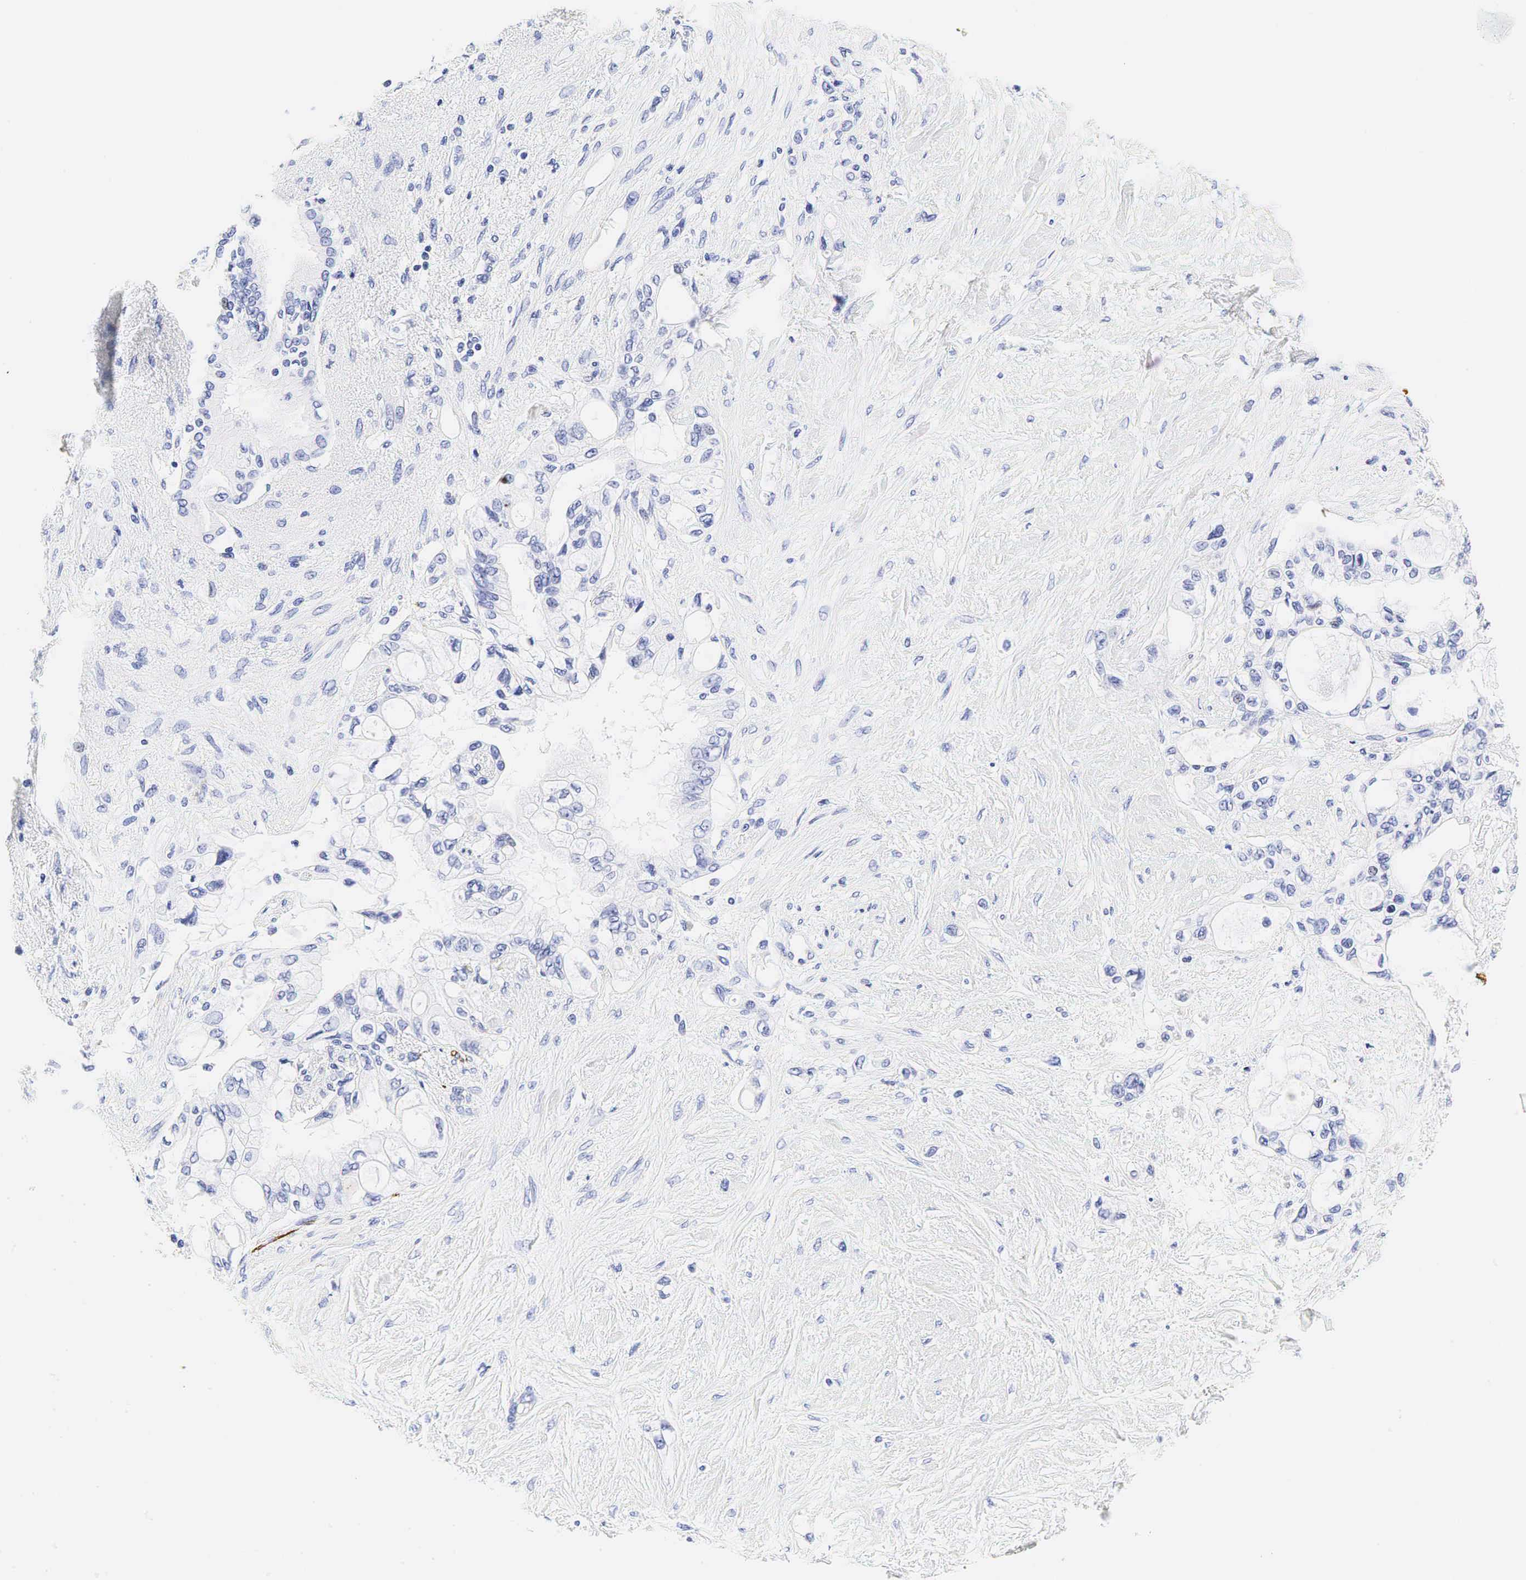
{"staining": {"intensity": "negative", "quantity": "none", "location": "none"}, "tissue": "pancreatic cancer", "cell_type": "Tumor cells", "image_type": "cancer", "snomed": [{"axis": "morphology", "description": "Adenocarcinoma, NOS"}, {"axis": "topography", "description": "Pancreas"}], "caption": "Immunohistochemical staining of human adenocarcinoma (pancreatic) reveals no significant positivity in tumor cells.", "gene": "CALD1", "patient": {"sex": "female", "age": 70}}